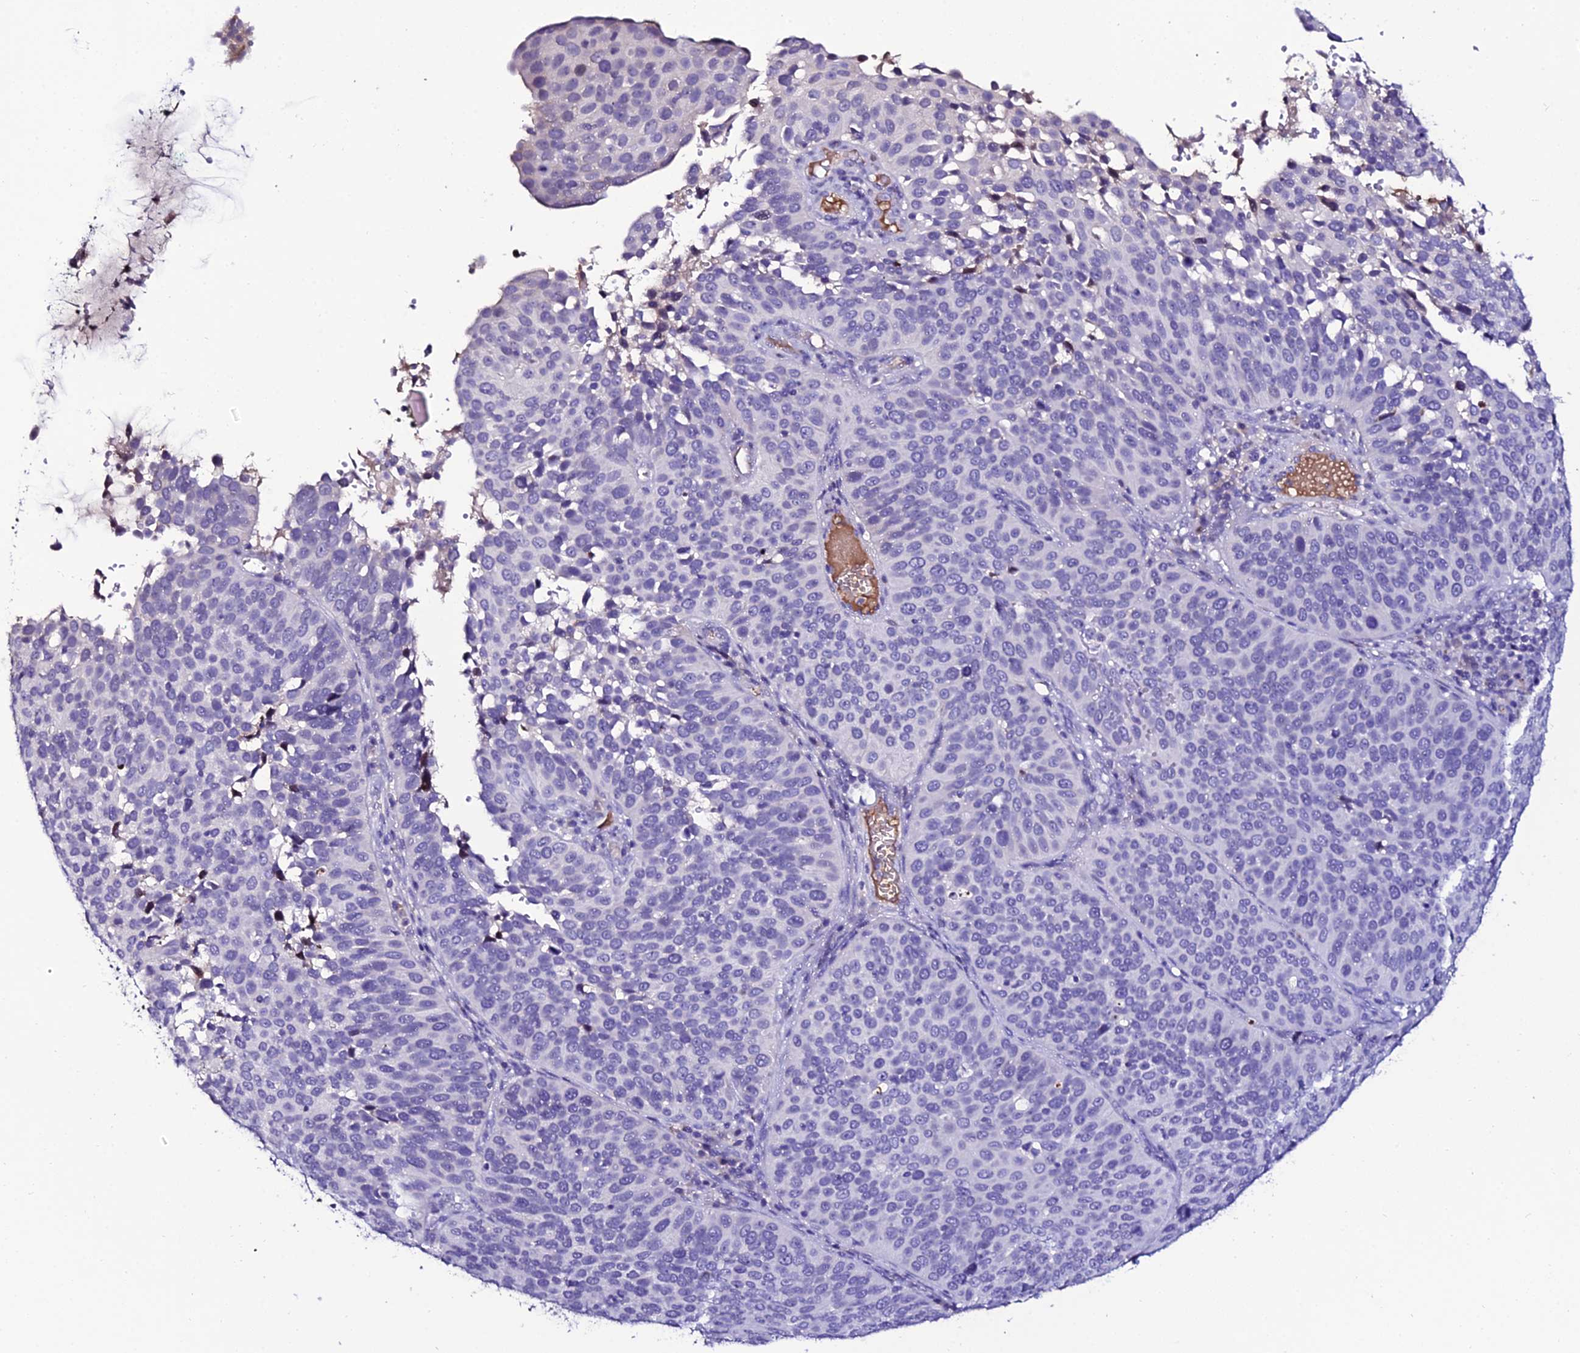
{"staining": {"intensity": "negative", "quantity": "none", "location": "none"}, "tissue": "cervical cancer", "cell_type": "Tumor cells", "image_type": "cancer", "snomed": [{"axis": "morphology", "description": "Squamous cell carcinoma, NOS"}, {"axis": "topography", "description": "Cervix"}], "caption": "DAB immunohistochemical staining of cervical cancer exhibits no significant expression in tumor cells.", "gene": "DEFB132", "patient": {"sex": "female", "age": 36}}